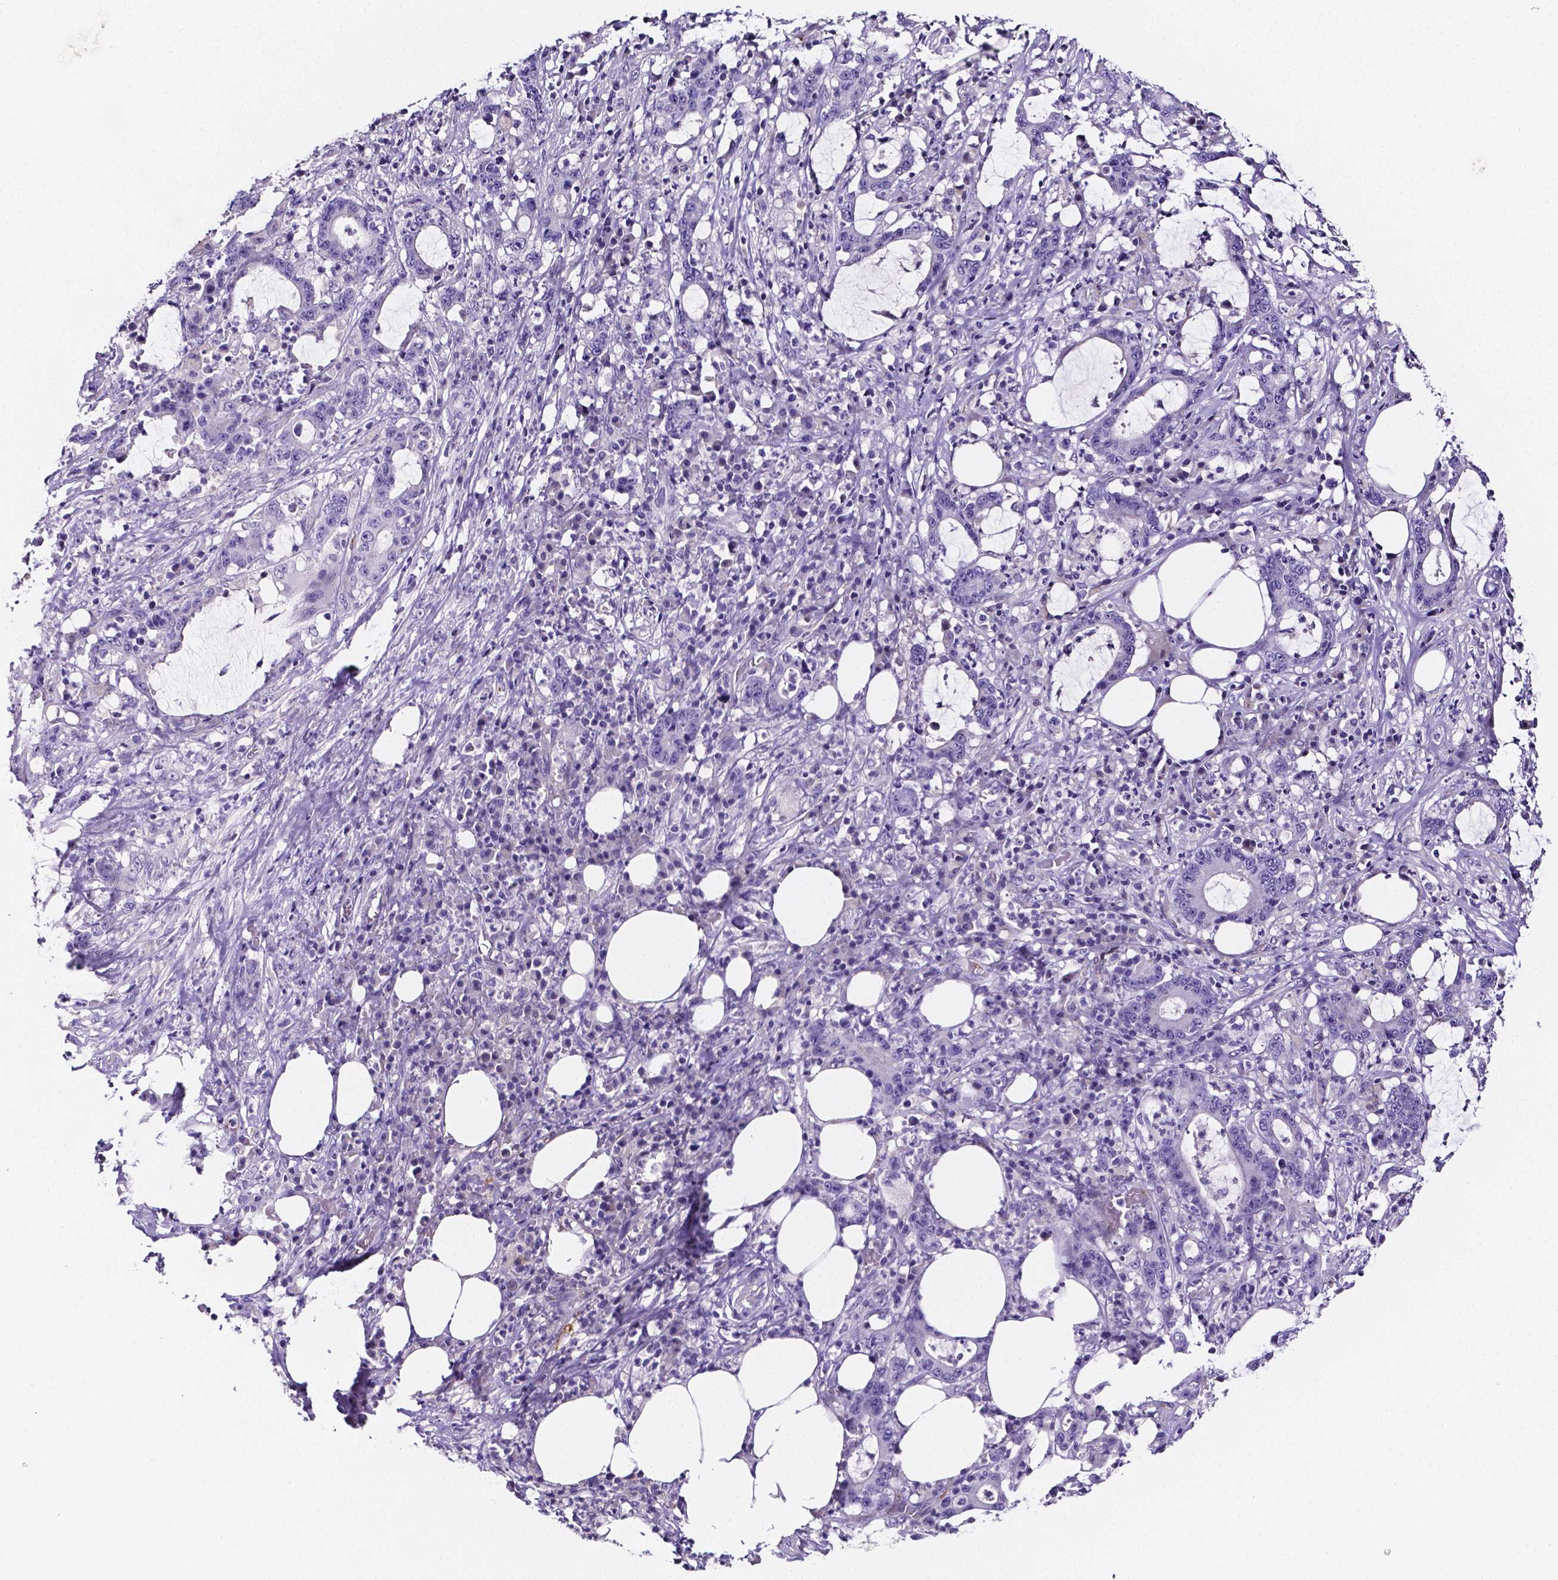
{"staining": {"intensity": "negative", "quantity": "none", "location": "none"}, "tissue": "stomach cancer", "cell_type": "Tumor cells", "image_type": "cancer", "snomed": [{"axis": "morphology", "description": "Adenocarcinoma, NOS"}, {"axis": "topography", "description": "Stomach, upper"}], "caption": "Stomach cancer (adenocarcinoma) stained for a protein using immunohistochemistry (IHC) reveals no expression tumor cells.", "gene": "NRGN", "patient": {"sex": "male", "age": 68}}